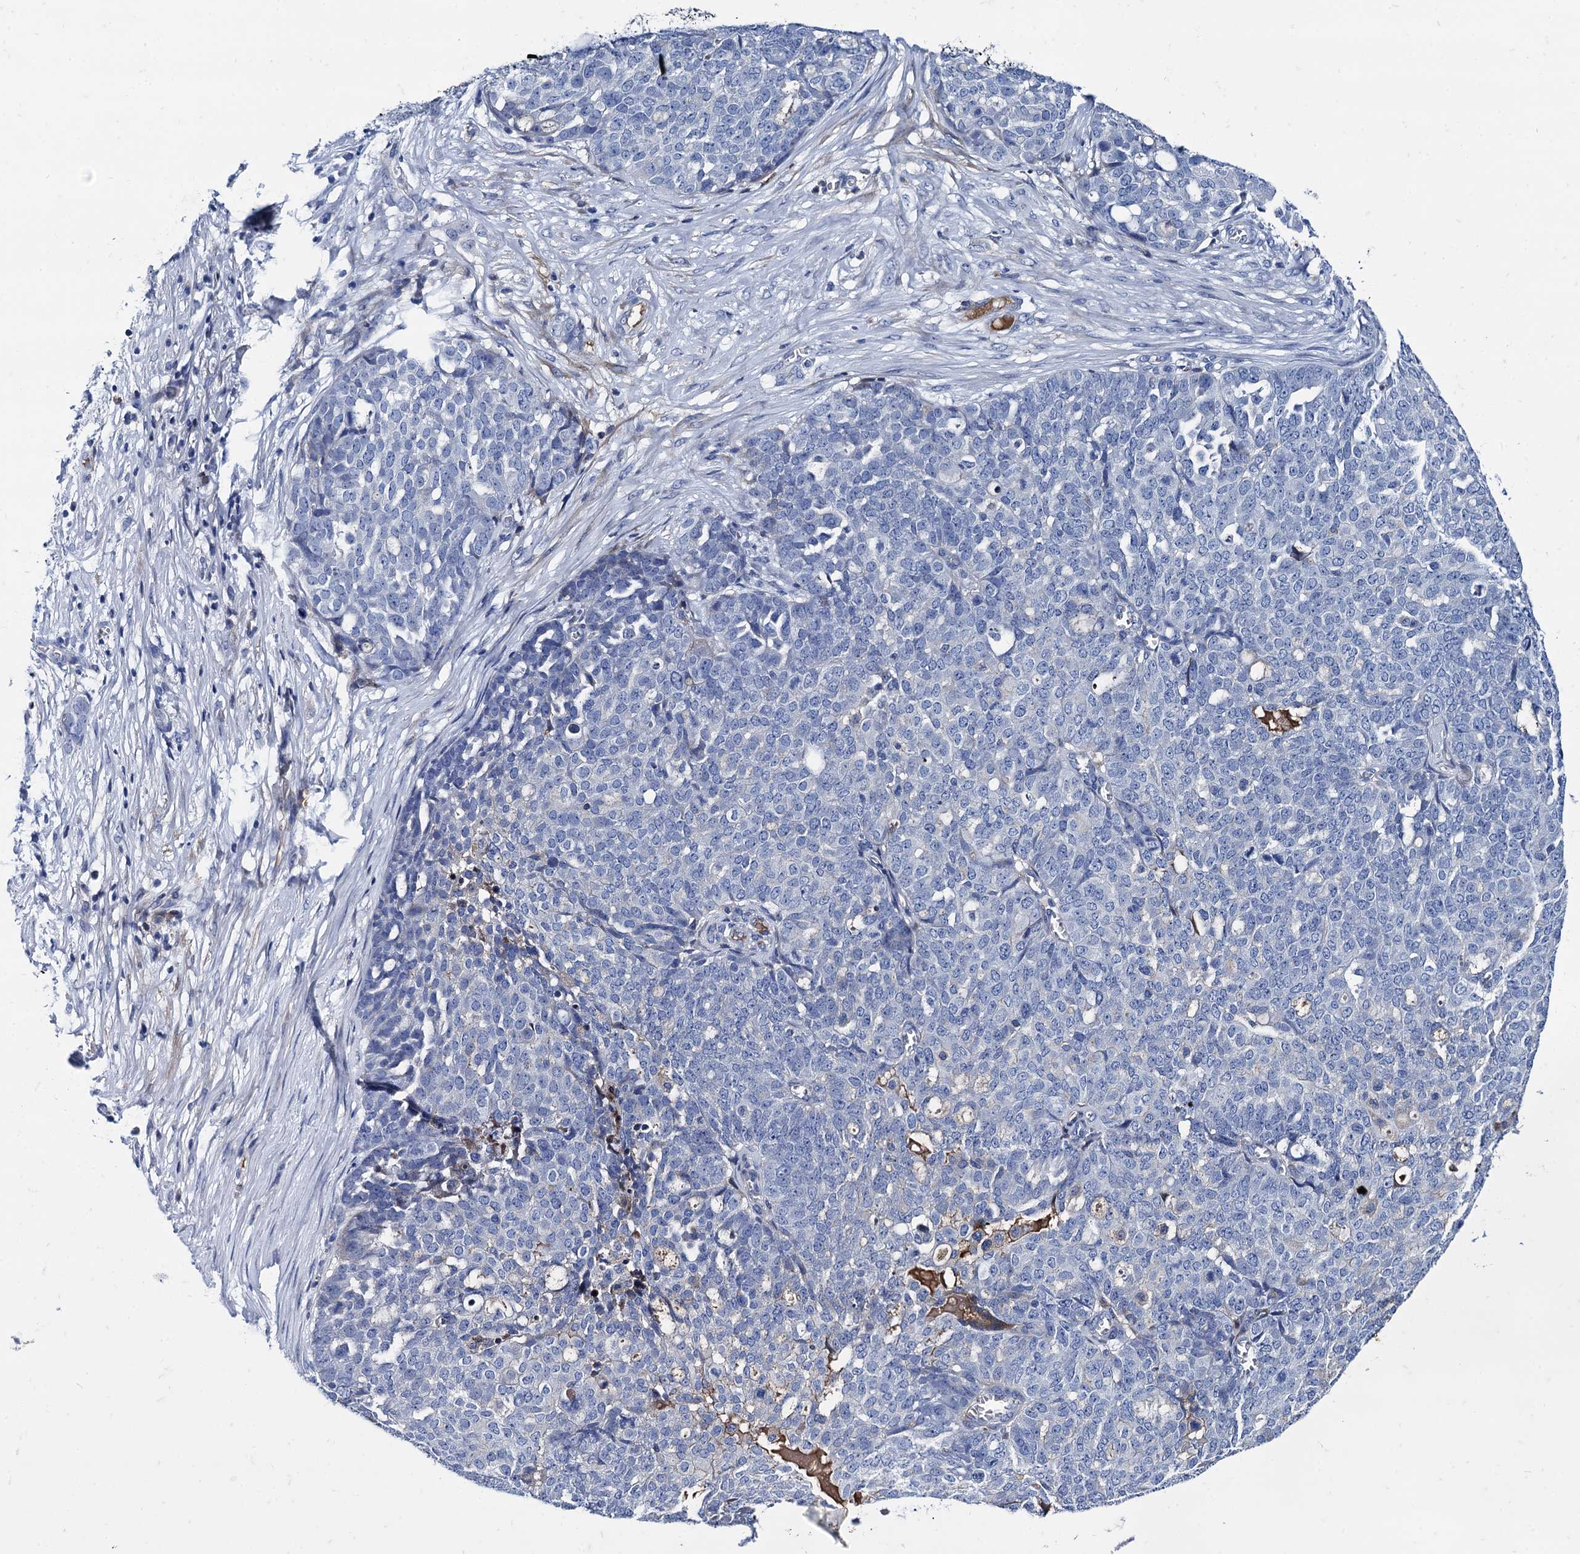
{"staining": {"intensity": "negative", "quantity": "none", "location": "none"}, "tissue": "ovarian cancer", "cell_type": "Tumor cells", "image_type": "cancer", "snomed": [{"axis": "morphology", "description": "Cystadenocarcinoma, serous, NOS"}, {"axis": "topography", "description": "Soft tissue"}, {"axis": "topography", "description": "Ovary"}], "caption": "High power microscopy image of an IHC photomicrograph of ovarian cancer (serous cystadenocarcinoma), revealing no significant positivity in tumor cells. (Immunohistochemistry (ihc), brightfield microscopy, high magnification).", "gene": "TMEM72", "patient": {"sex": "female", "age": 57}}